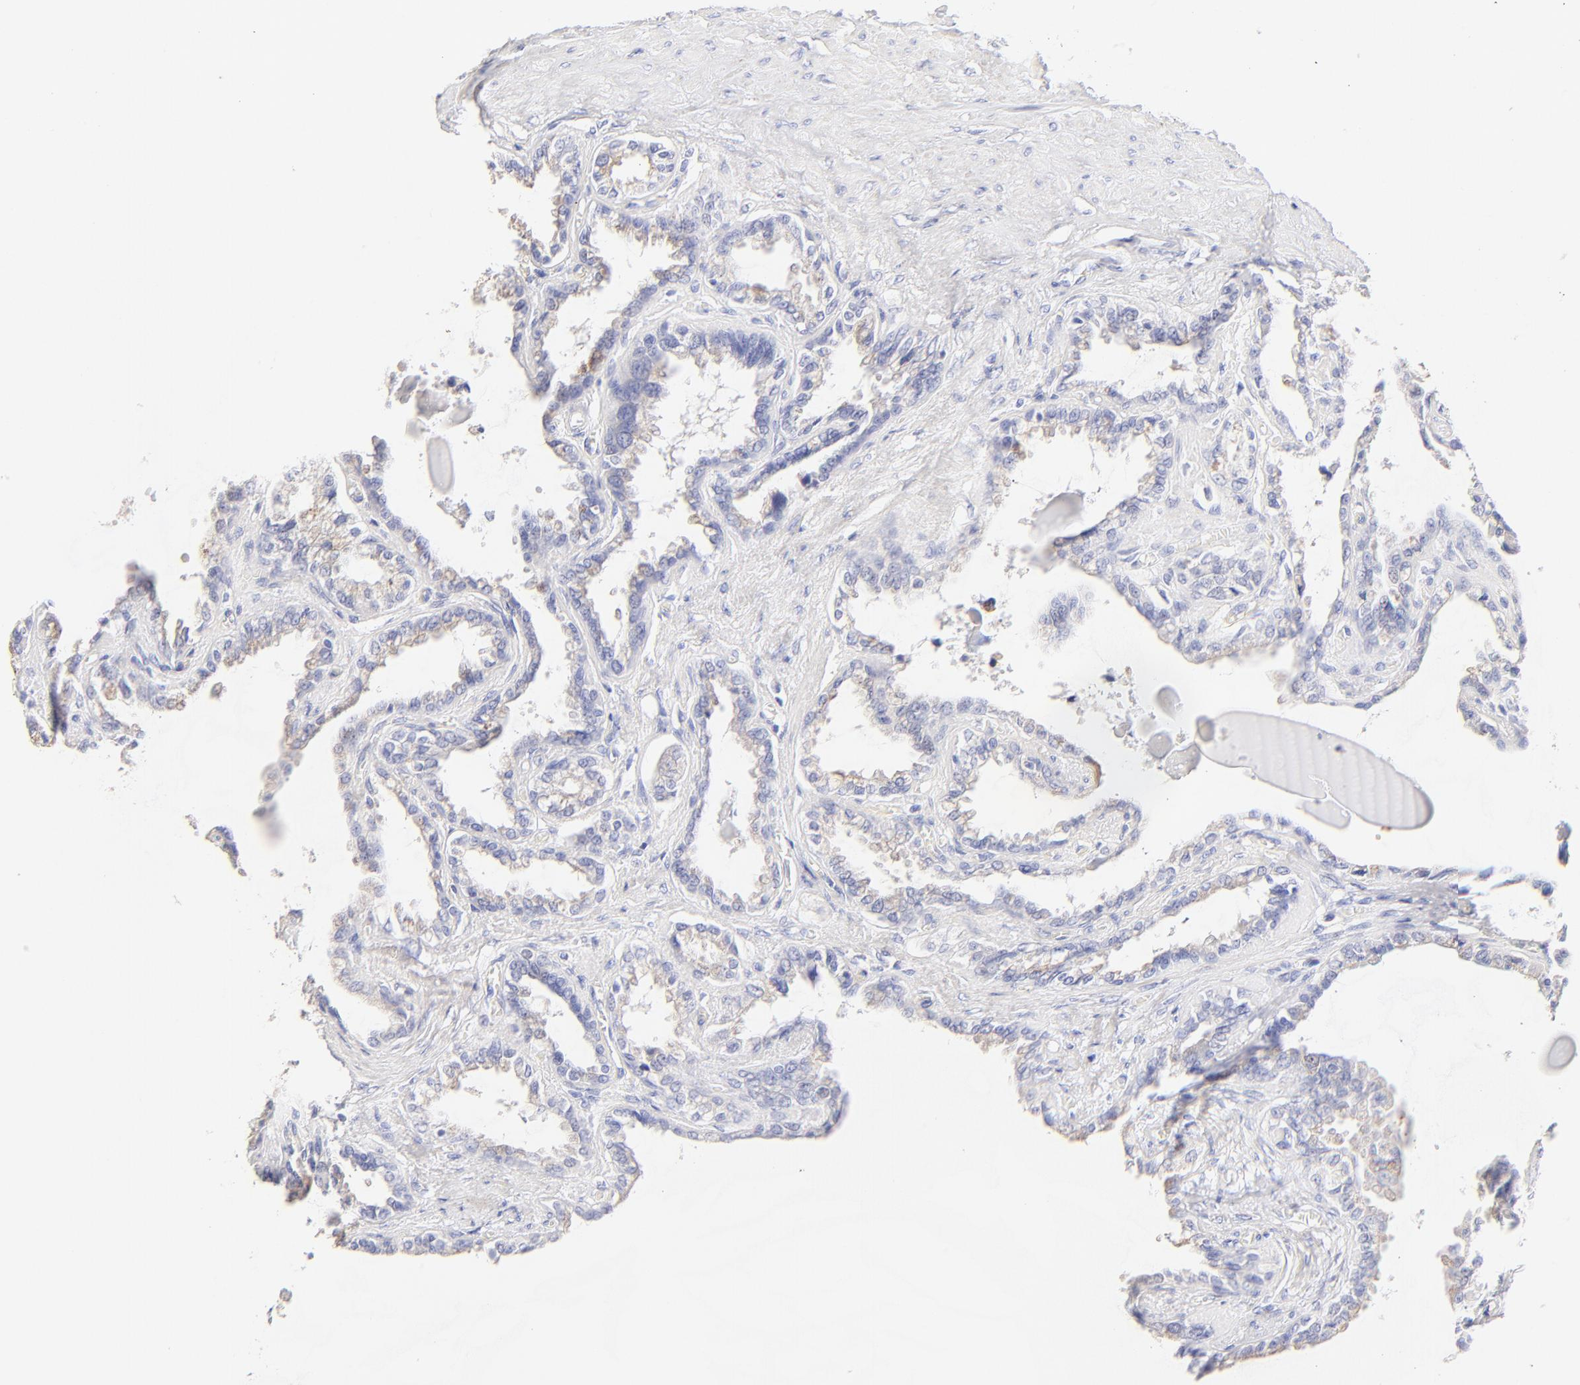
{"staining": {"intensity": "weak", "quantity": "<25%", "location": "cytoplasmic/membranous"}, "tissue": "seminal vesicle", "cell_type": "Glandular cells", "image_type": "normal", "snomed": [{"axis": "morphology", "description": "Normal tissue, NOS"}, {"axis": "morphology", "description": "Inflammation, NOS"}, {"axis": "topography", "description": "Urinary bladder"}, {"axis": "topography", "description": "Prostate"}, {"axis": "topography", "description": "Seminal veicle"}], "caption": "DAB immunohistochemical staining of normal seminal vesicle displays no significant expression in glandular cells. The staining was performed using DAB (3,3'-diaminobenzidine) to visualize the protein expression in brown, while the nuclei were stained in blue with hematoxylin (Magnification: 20x).", "gene": "ASB9", "patient": {"sex": "male", "age": 82}}